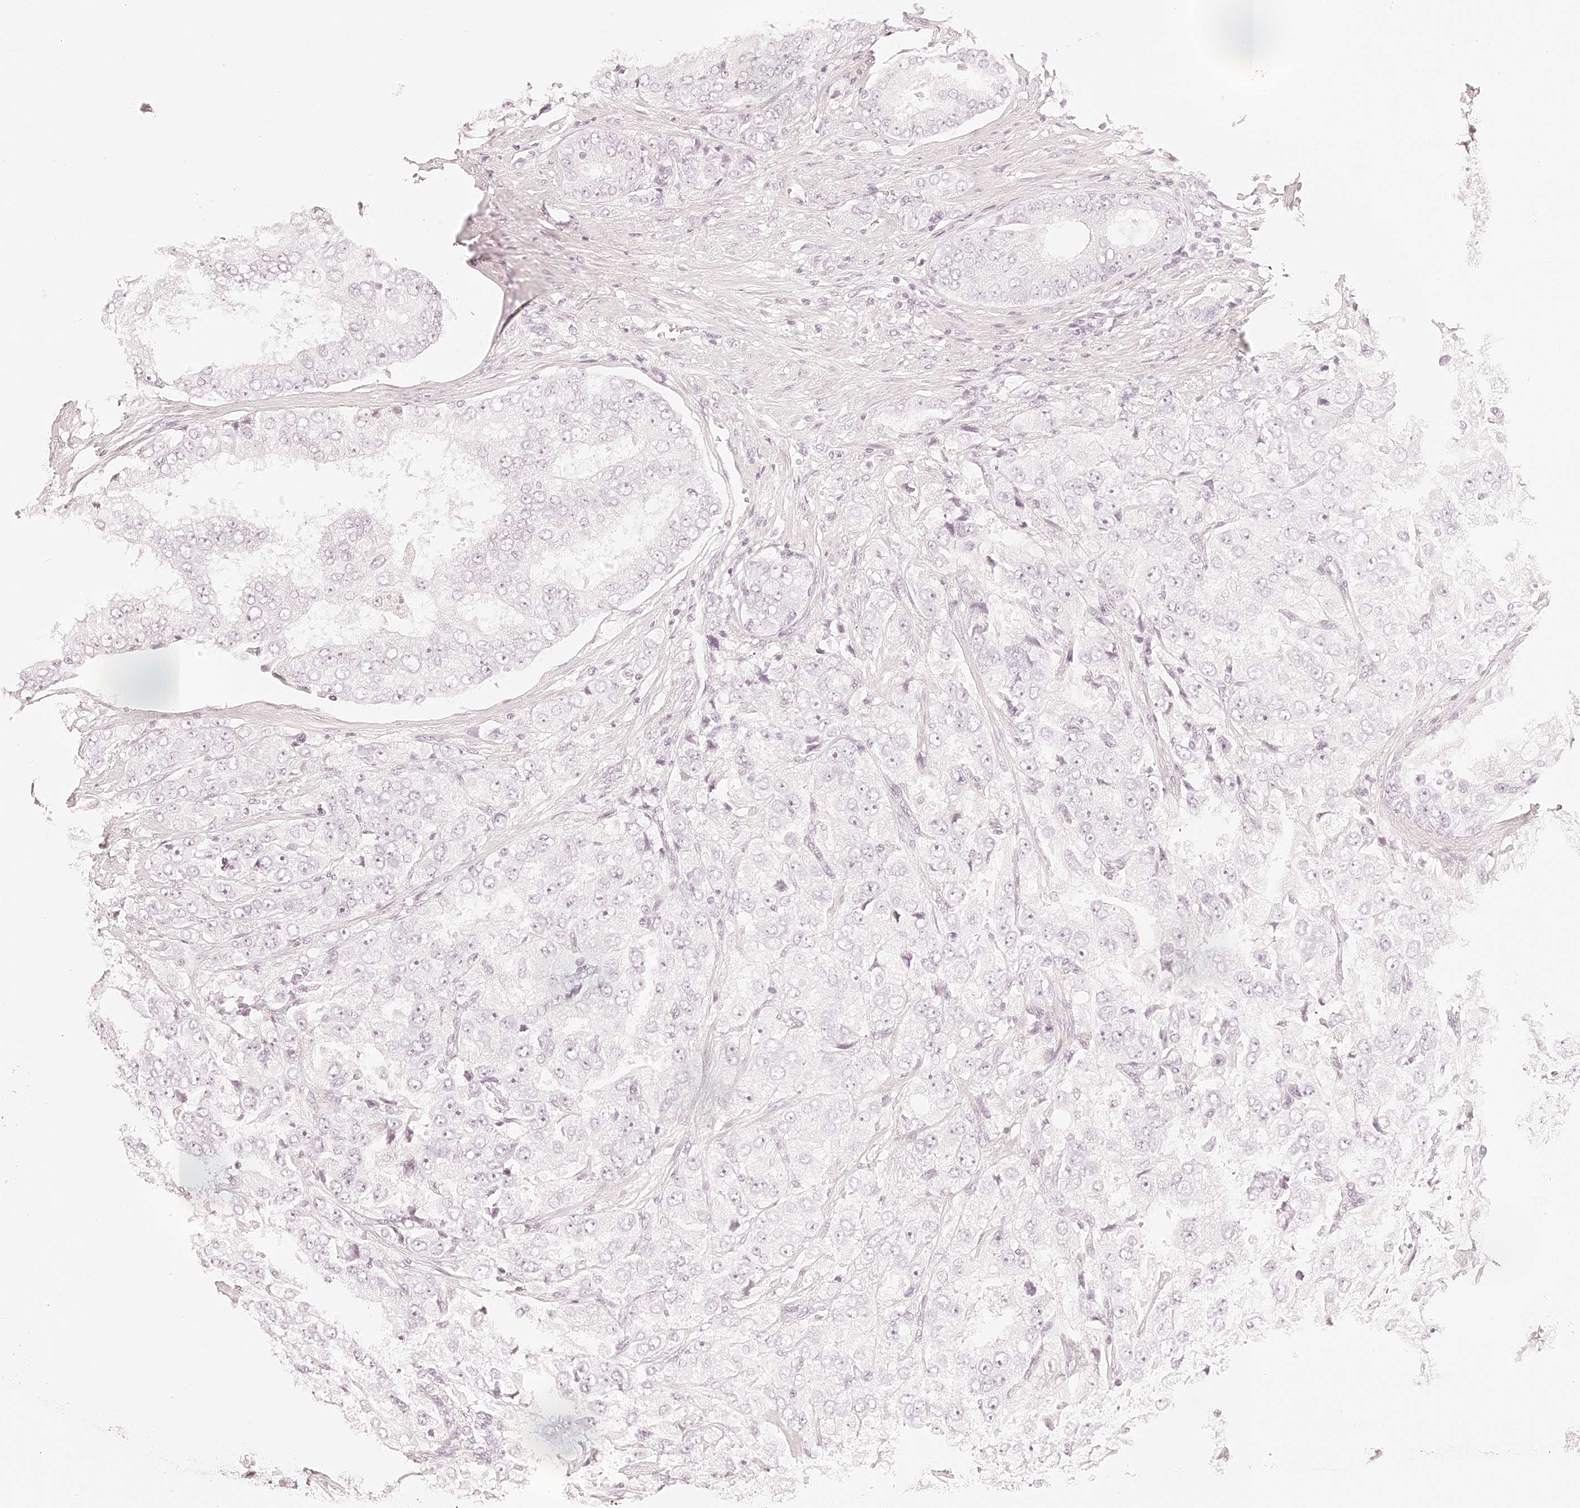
{"staining": {"intensity": "negative", "quantity": "none", "location": "none"}, "tissue": "prostate cancer", "cell_type": "Tumor cells", "image_type": "cancer", "snomed": [{"axis": "morphology", "description": "Adenocarcinoma, High grade"}, {"axis": "topography", "description": "Prostate"}], "caption": "This is an immunohistochemistry histopathology image of human adenocarcinoma (high-grade) (prostate). There is no expression in tumor cells.", "gene": "TRIM45", "patient": {"sex": "male", "age": 58}}